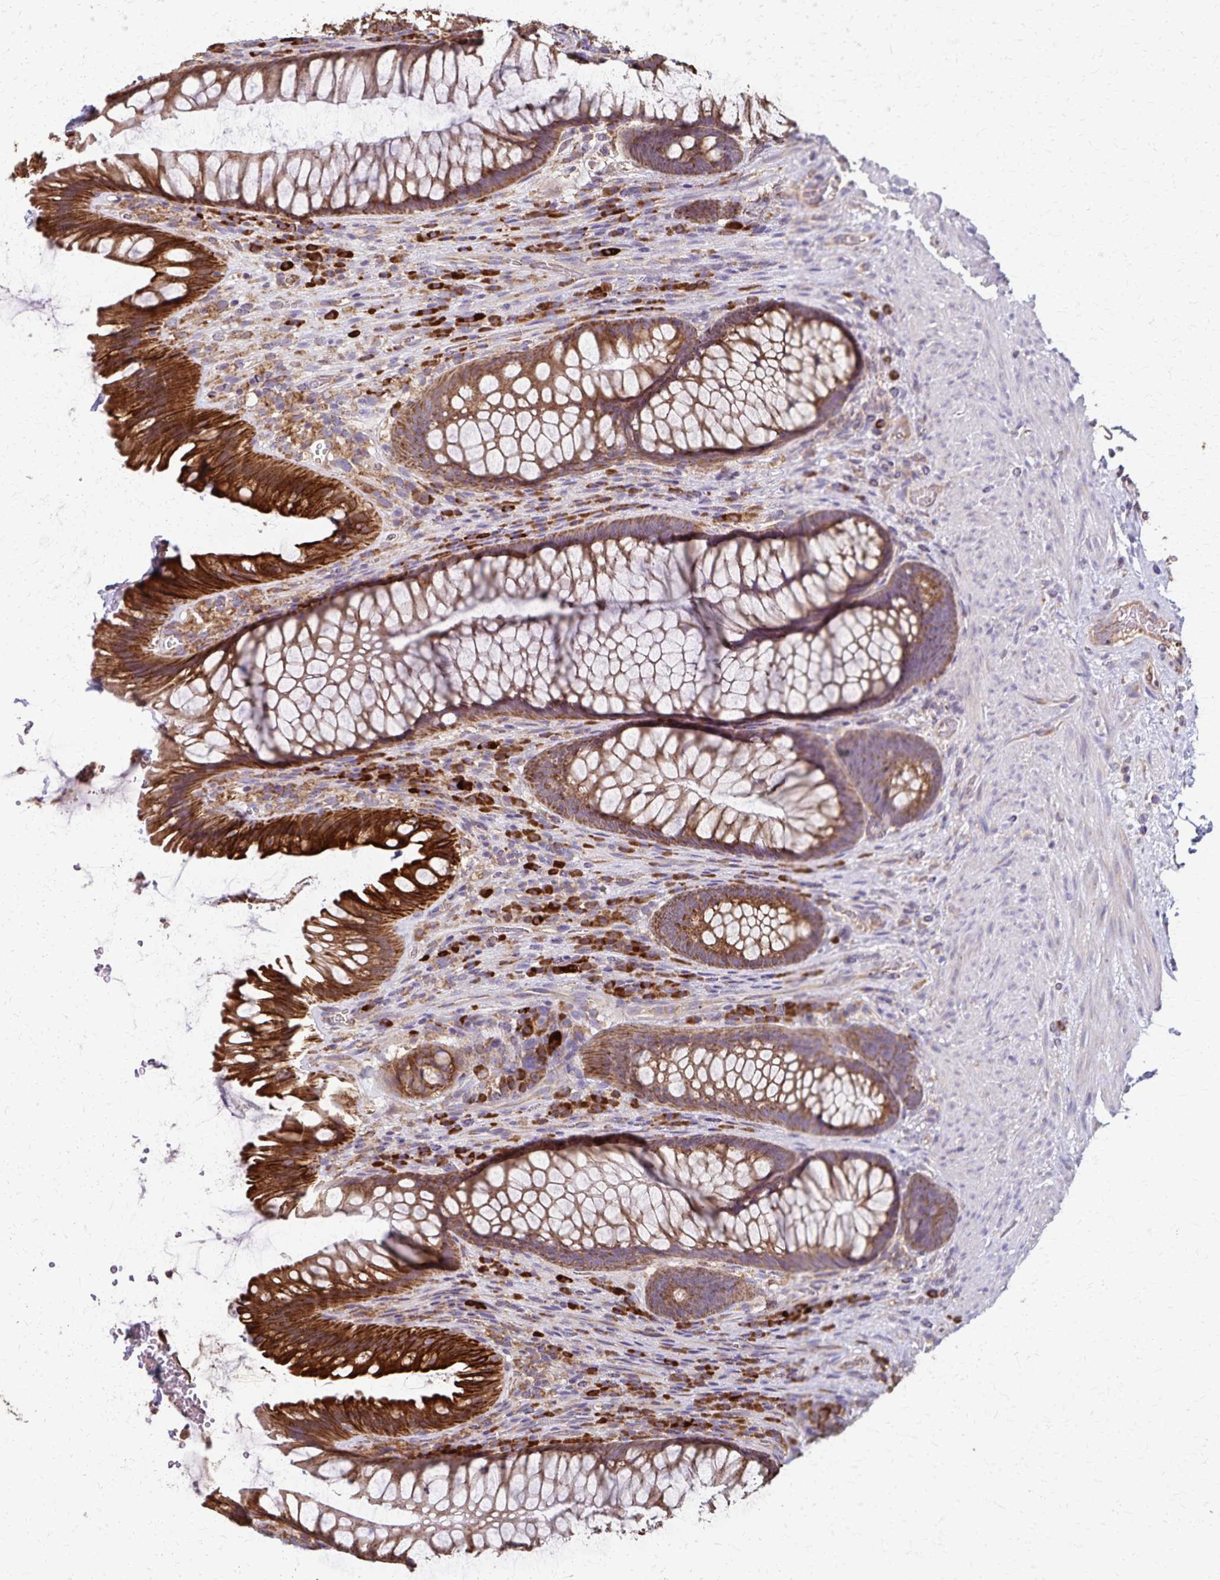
{"staining": {"intensity": "strong", "quantity": ">75%", "location": "cytoplasmic/membranous"}, "tissue": "rectum", "cell_type": "Glandular cells", "image_type": "normal", "snomed": [{"axis": "morphology", "description": "Normal tissue, NOS"}, {"axis": "topography", "description": "Rectum"}], "caption": "An image of rectum stained for a protein exhibits strong cytoplasmic/membranous brown staining in glandular cells. (DAB (3,3'-diaminobenzidine) = brown stain, brightfield microscopy at high magnification).", "gene": "RNF10", "patient": {"sex": "male", "age": 53}}